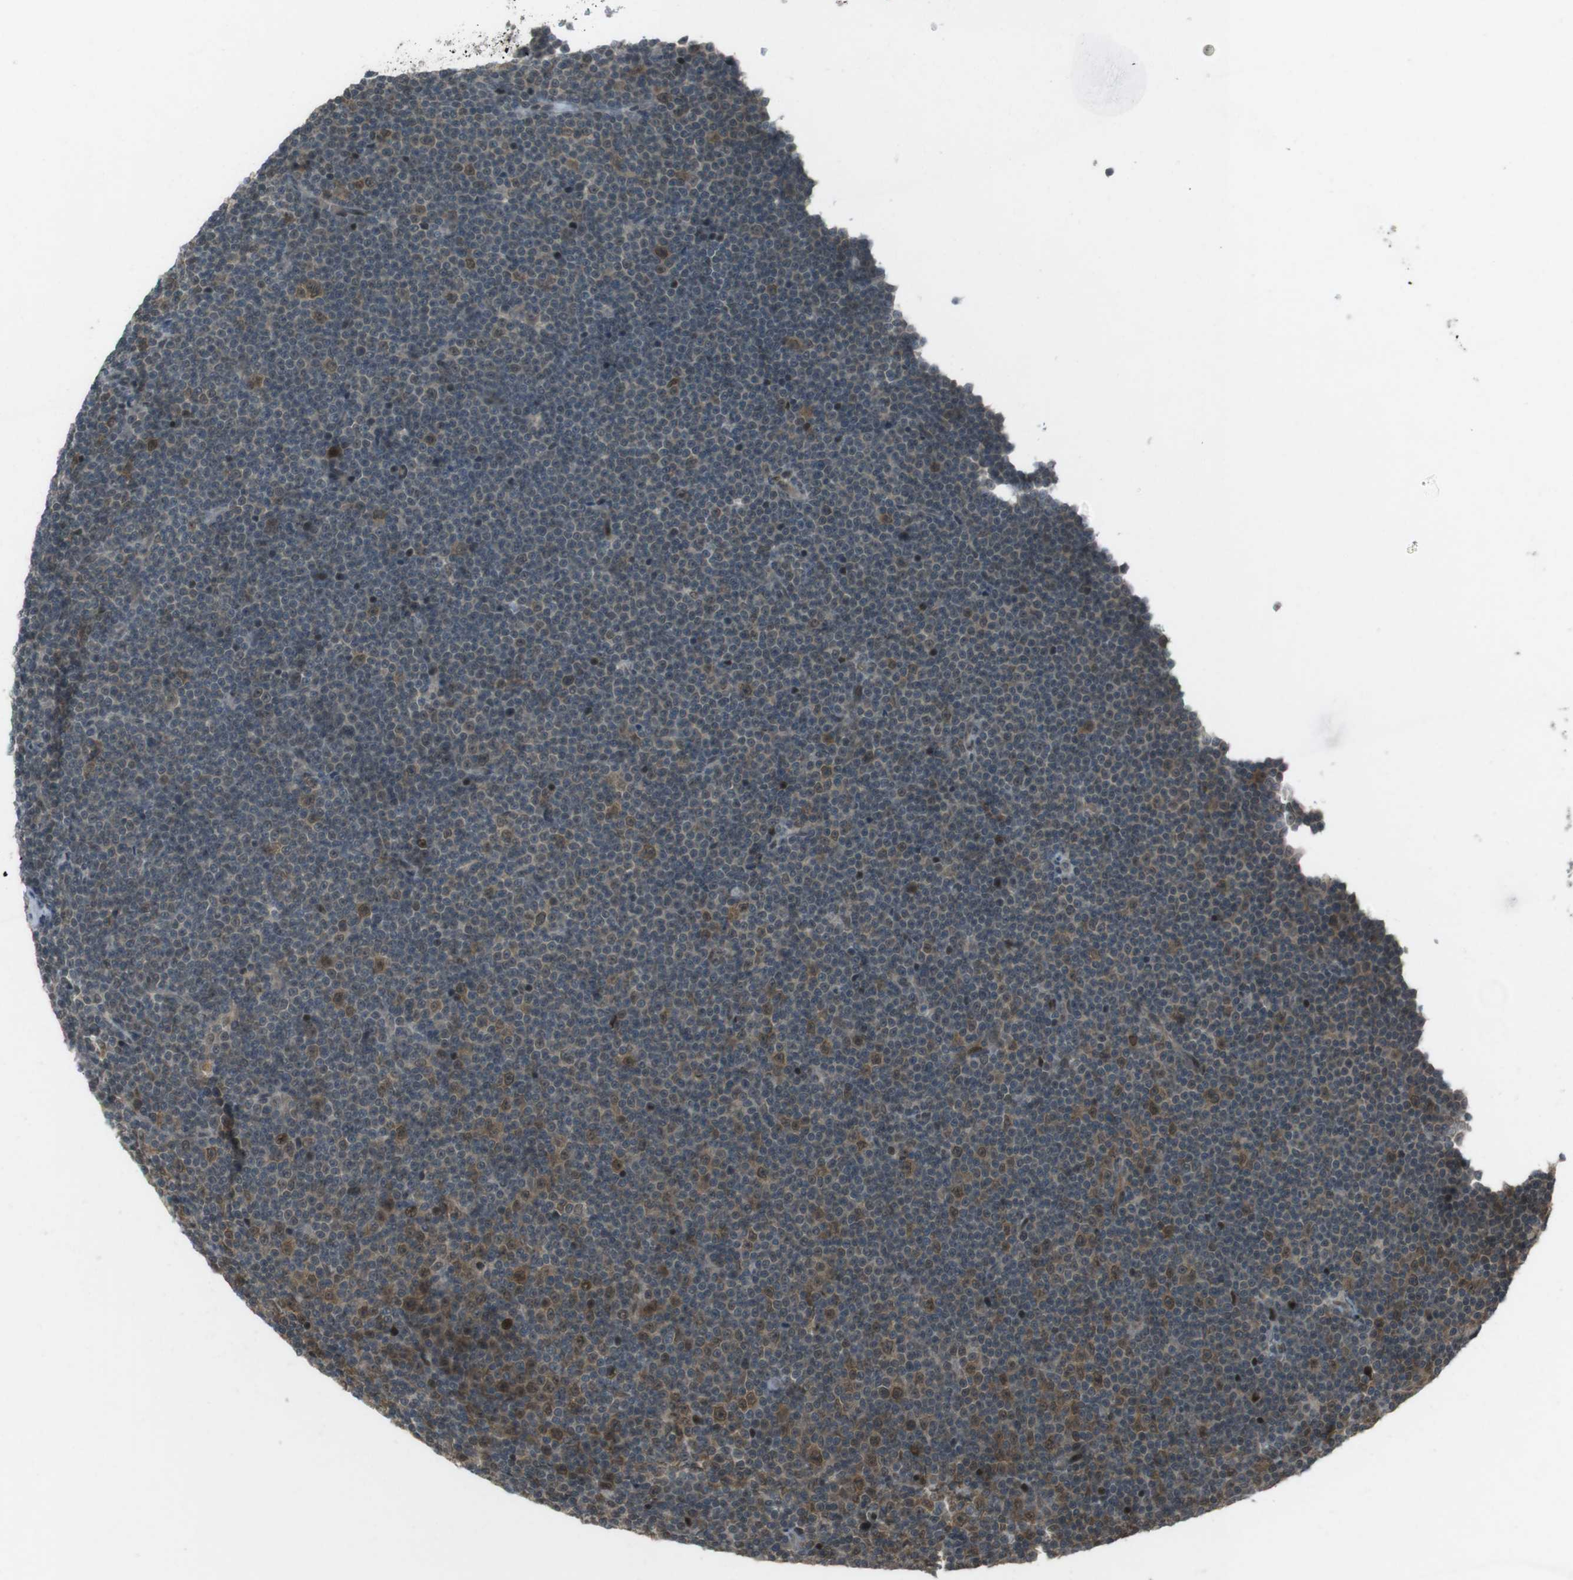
{"staining": {"intensity": "moderate", "quantity": "25%-75%", "location": "cytoplasmic/membranous,nuclear"}, "tissue": "lymphoma", "cell_type": "Tumor cells", "image_type": "cancer", "snomed": [{"axis": "morphology", "description": "Malignant lymphoma, non-Hodgkin's type, Low grade"}, {"axis": "topography", "description": "Lymph node"}], "caption": "Low-grade malignant lymphoma, non-Hodgkin's type stained for a protein reveals moderate cytoplasmic/membranous and nuclear positivity in tumor cells. The protein is stained brown, and the nuclei are stained in blue (DAB IHC with brightfield microscopy, high magnification).", "gene": "SLITRK5", "patient": {"sex": "female", "age": 67}}